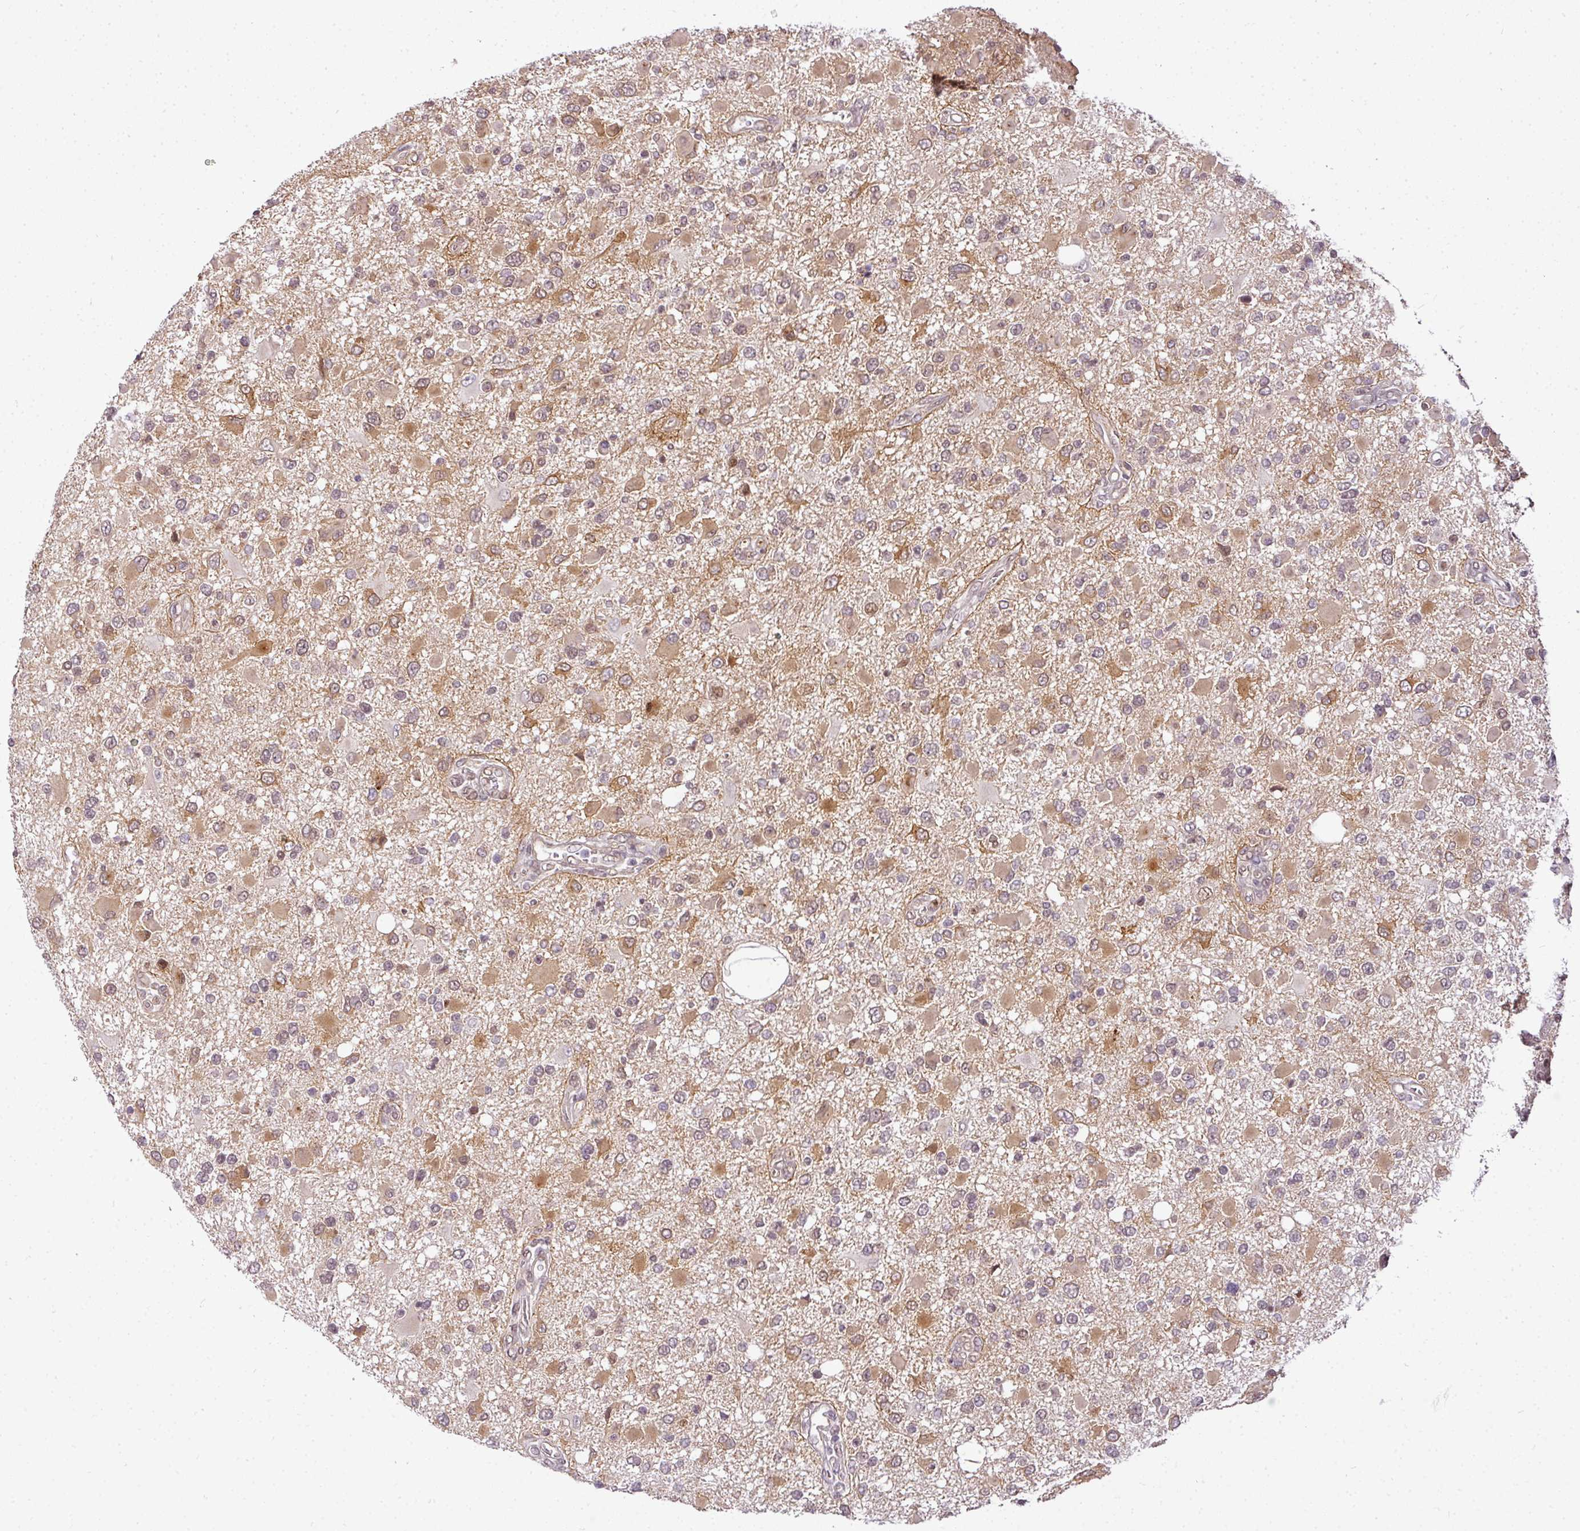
{"staining": {"intensity": "moderate", "quantity": "25%-75%", "location": "cytoplasmic/membranous"}, "tissue": "glioma", "cell_type": "Tumor cells", "image_type": "cancer", "snomed": [{"axis": "morphology", "description": "Glioma, malignant, High grade"}, {"axis": "topography", "description": "Brain"}], "caption": "Protein analysis of glioma tissue reveals moderate cytoplasmic/membranous staining in about 25%-75% of tumor cells. (DAB IHC, brown staining for protein, blue staining for nuclei).", "gene": "C1orf226", "patient": {"sex": "male", "age": 53}}